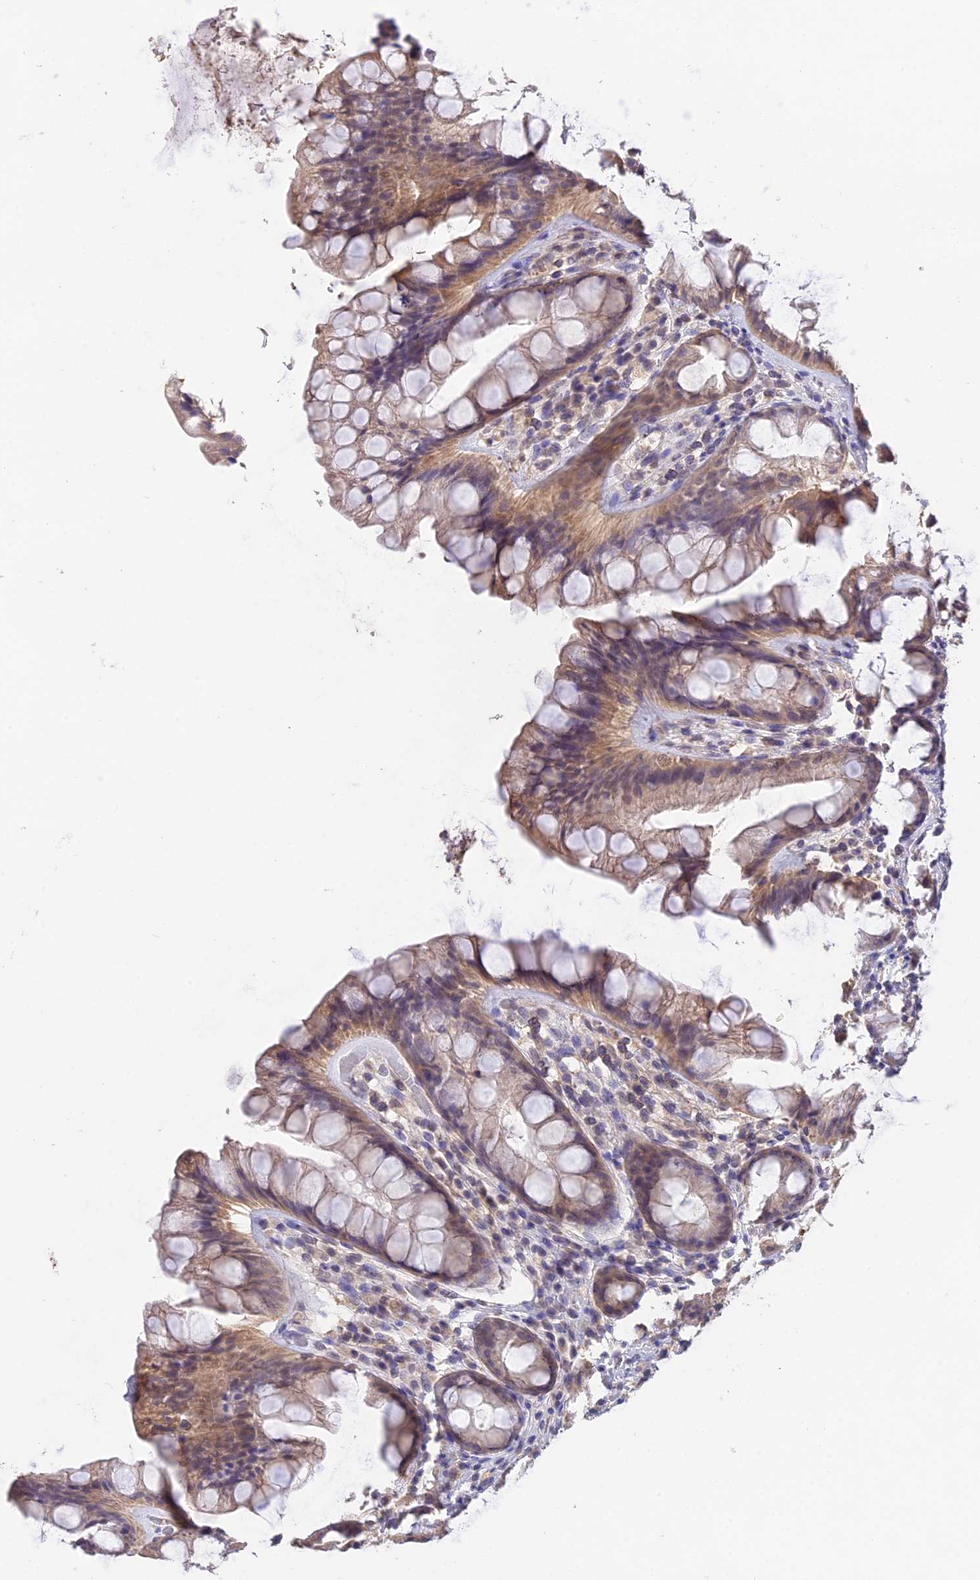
{"staining": {"intensity": "moderate", "quantity": ">75%", "location": "cytoplasmic/membranous"}, "tissue": "rectum", "cell_type": "Glandular cells", "image_type": "normal", "snomed": [{"axis": "morphology", "description": "Normal tissue, NOS"}, {"axis": "topography", "description": "Rectum"}], "caption": "Immunohistochemical staining of benign human rectum shows >75% levels of moderate cytoplasmic/membranous protein staining in about >75% of glandular cells.", "gene": "PGK1", "patient": {"sex": "male", "age": 74}}